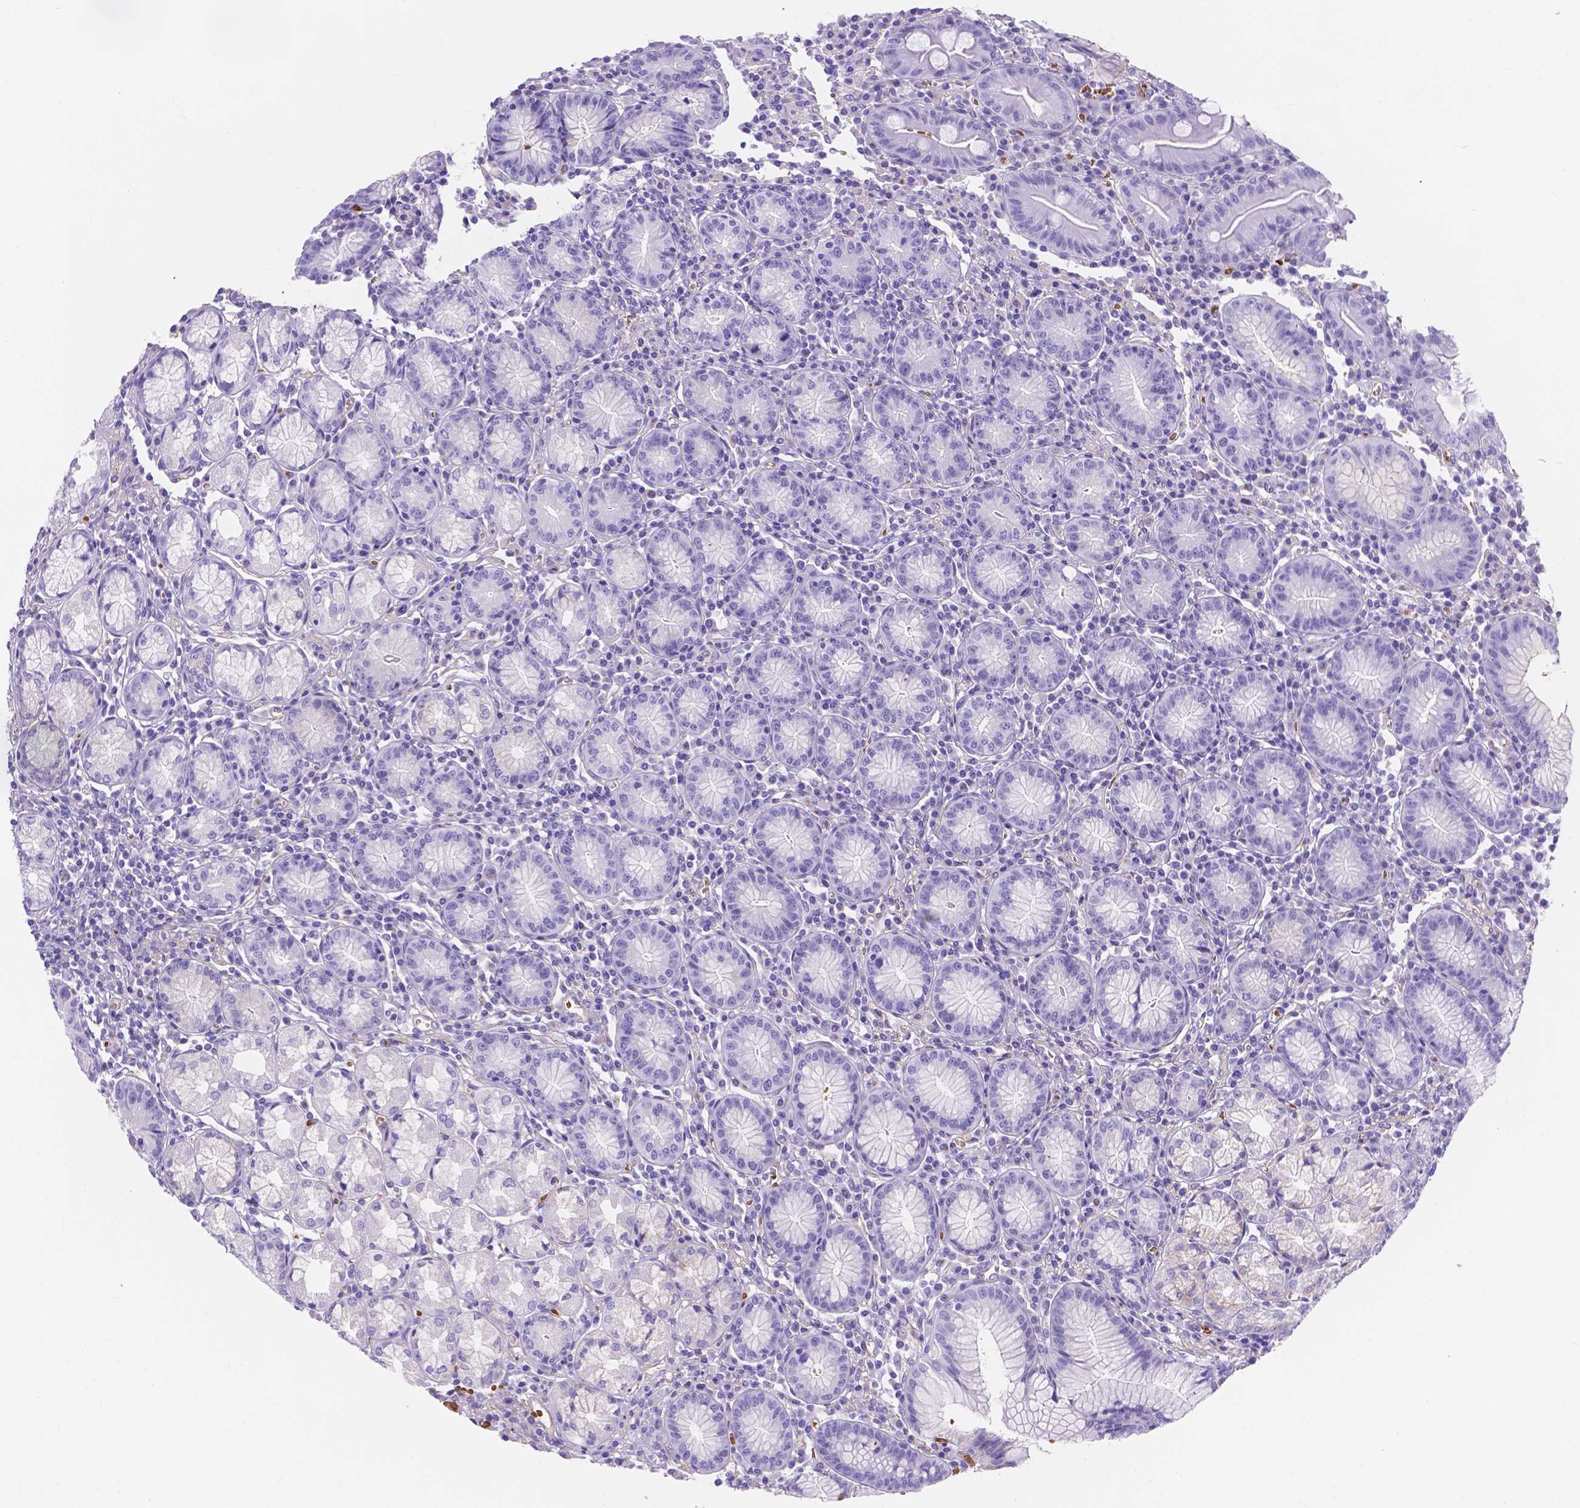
{"staining": {"intensity": "negative", "quantity": "none", "location": "none"}, "tissue": "stomach", "cell_type": "Glandular cells", "image_type": "normal", "snomed": [{"axis": "morphology", "description": "Normal tissue, NOS"}, {"axis": "topography", "description": "Stomach"}], "caption": "Protein analysis of unremarkable stomach reveals no significant positivity in glandular cells.", "gene": "SLC40A1", "patient": {"sex": "male", "age": 55}}